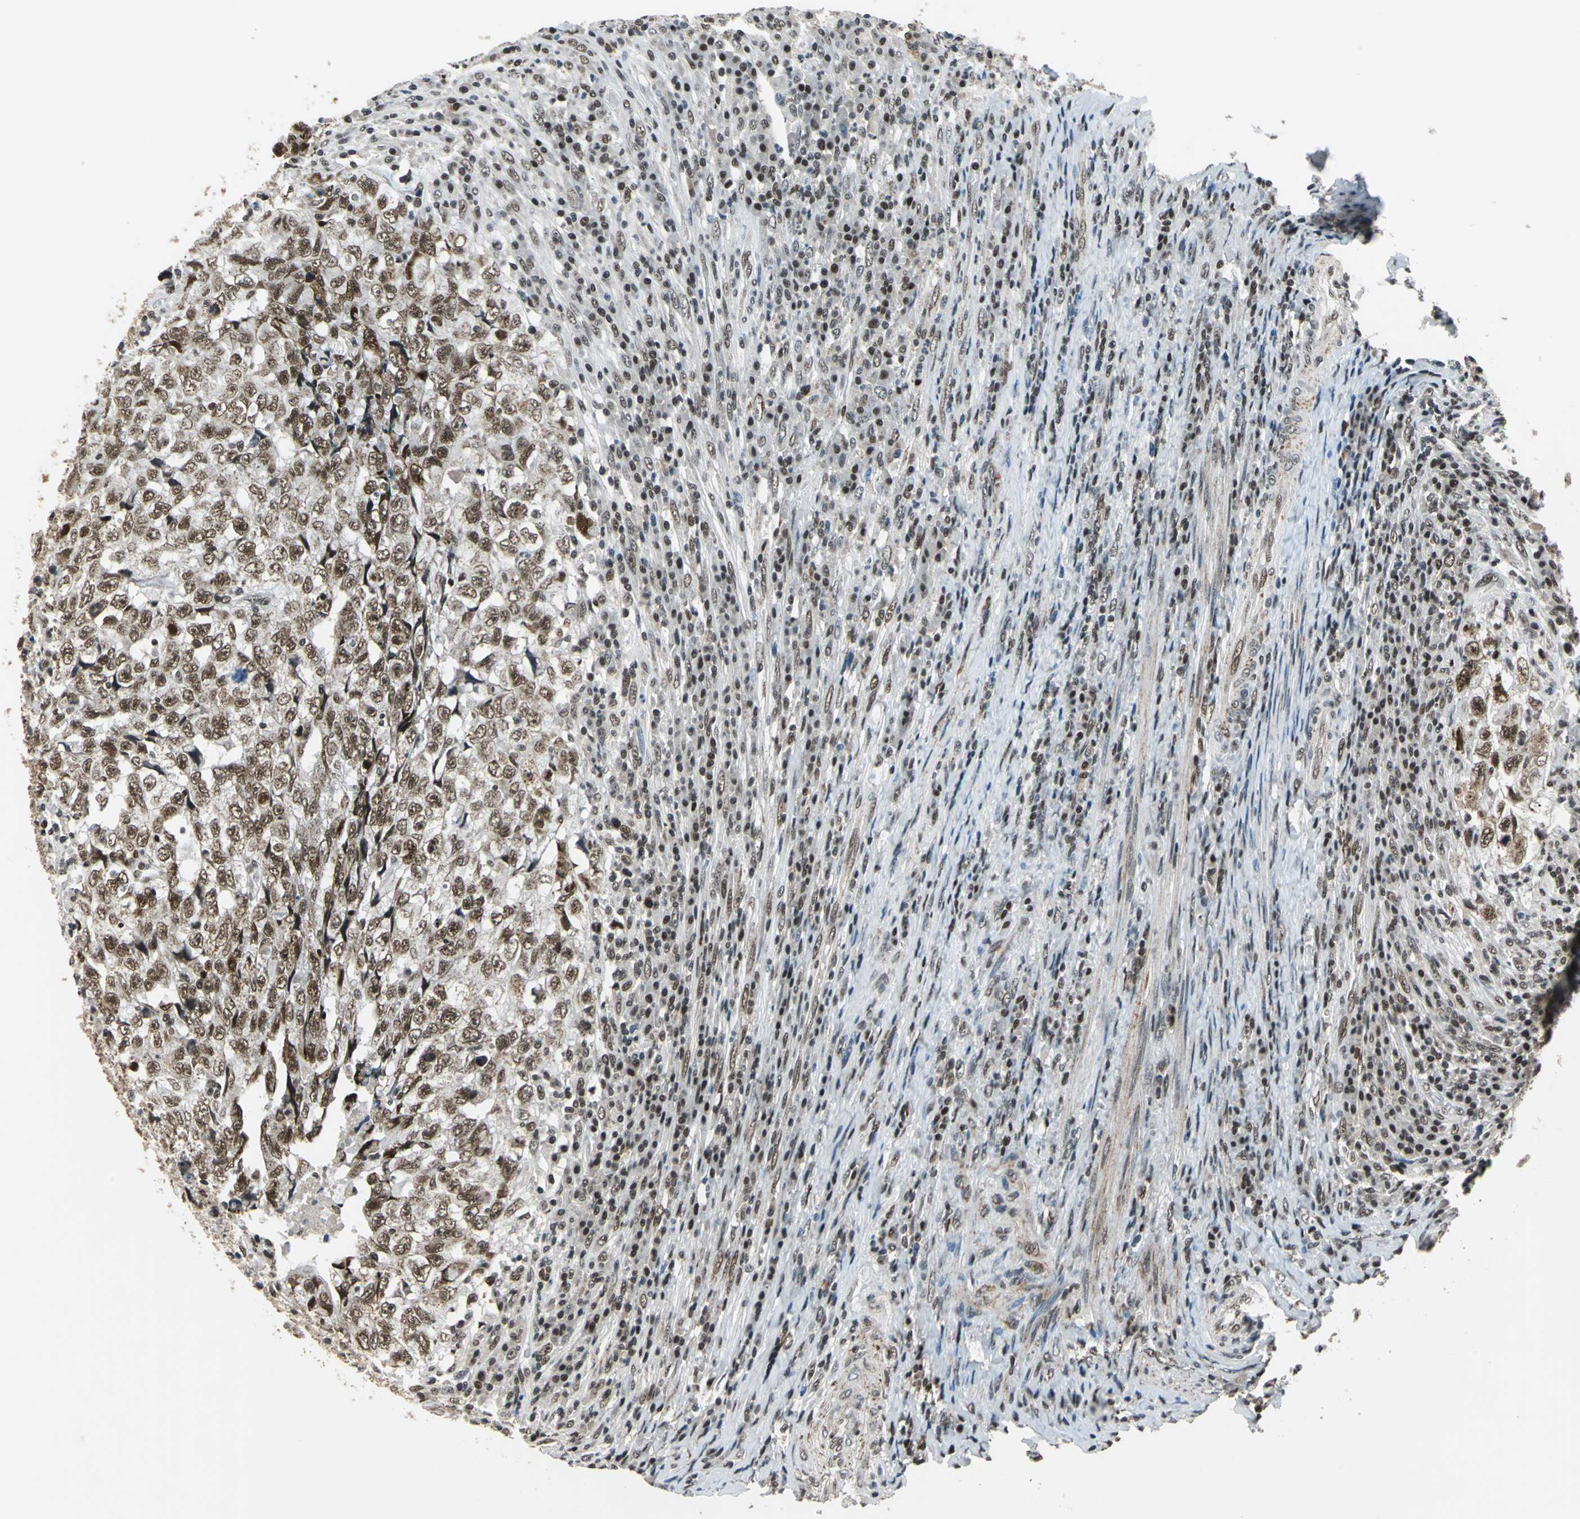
{"staining": {"intensity": "moderate", "quantity": "25%-75%", "location": "nuclear"}, "tissue": "testis cancer", "cell_type": "Tumor cells", "image_type": "cancer", "snomed": [{"axis": "morphology", "description": "Necrosis, NOS"}, {"axis": "morphology", "description": "Carcinoma, Embryonal, NOS"}, {"axis": "topography", "description": "Testis"}], "caption": "Human testis cancer stained with a brown dye shows moderate nuclear positive positivity in approximately 25%-75% of tumor cells.", "gene": "BCLAF1", "patient": {"sex": "male", "age": 19}}